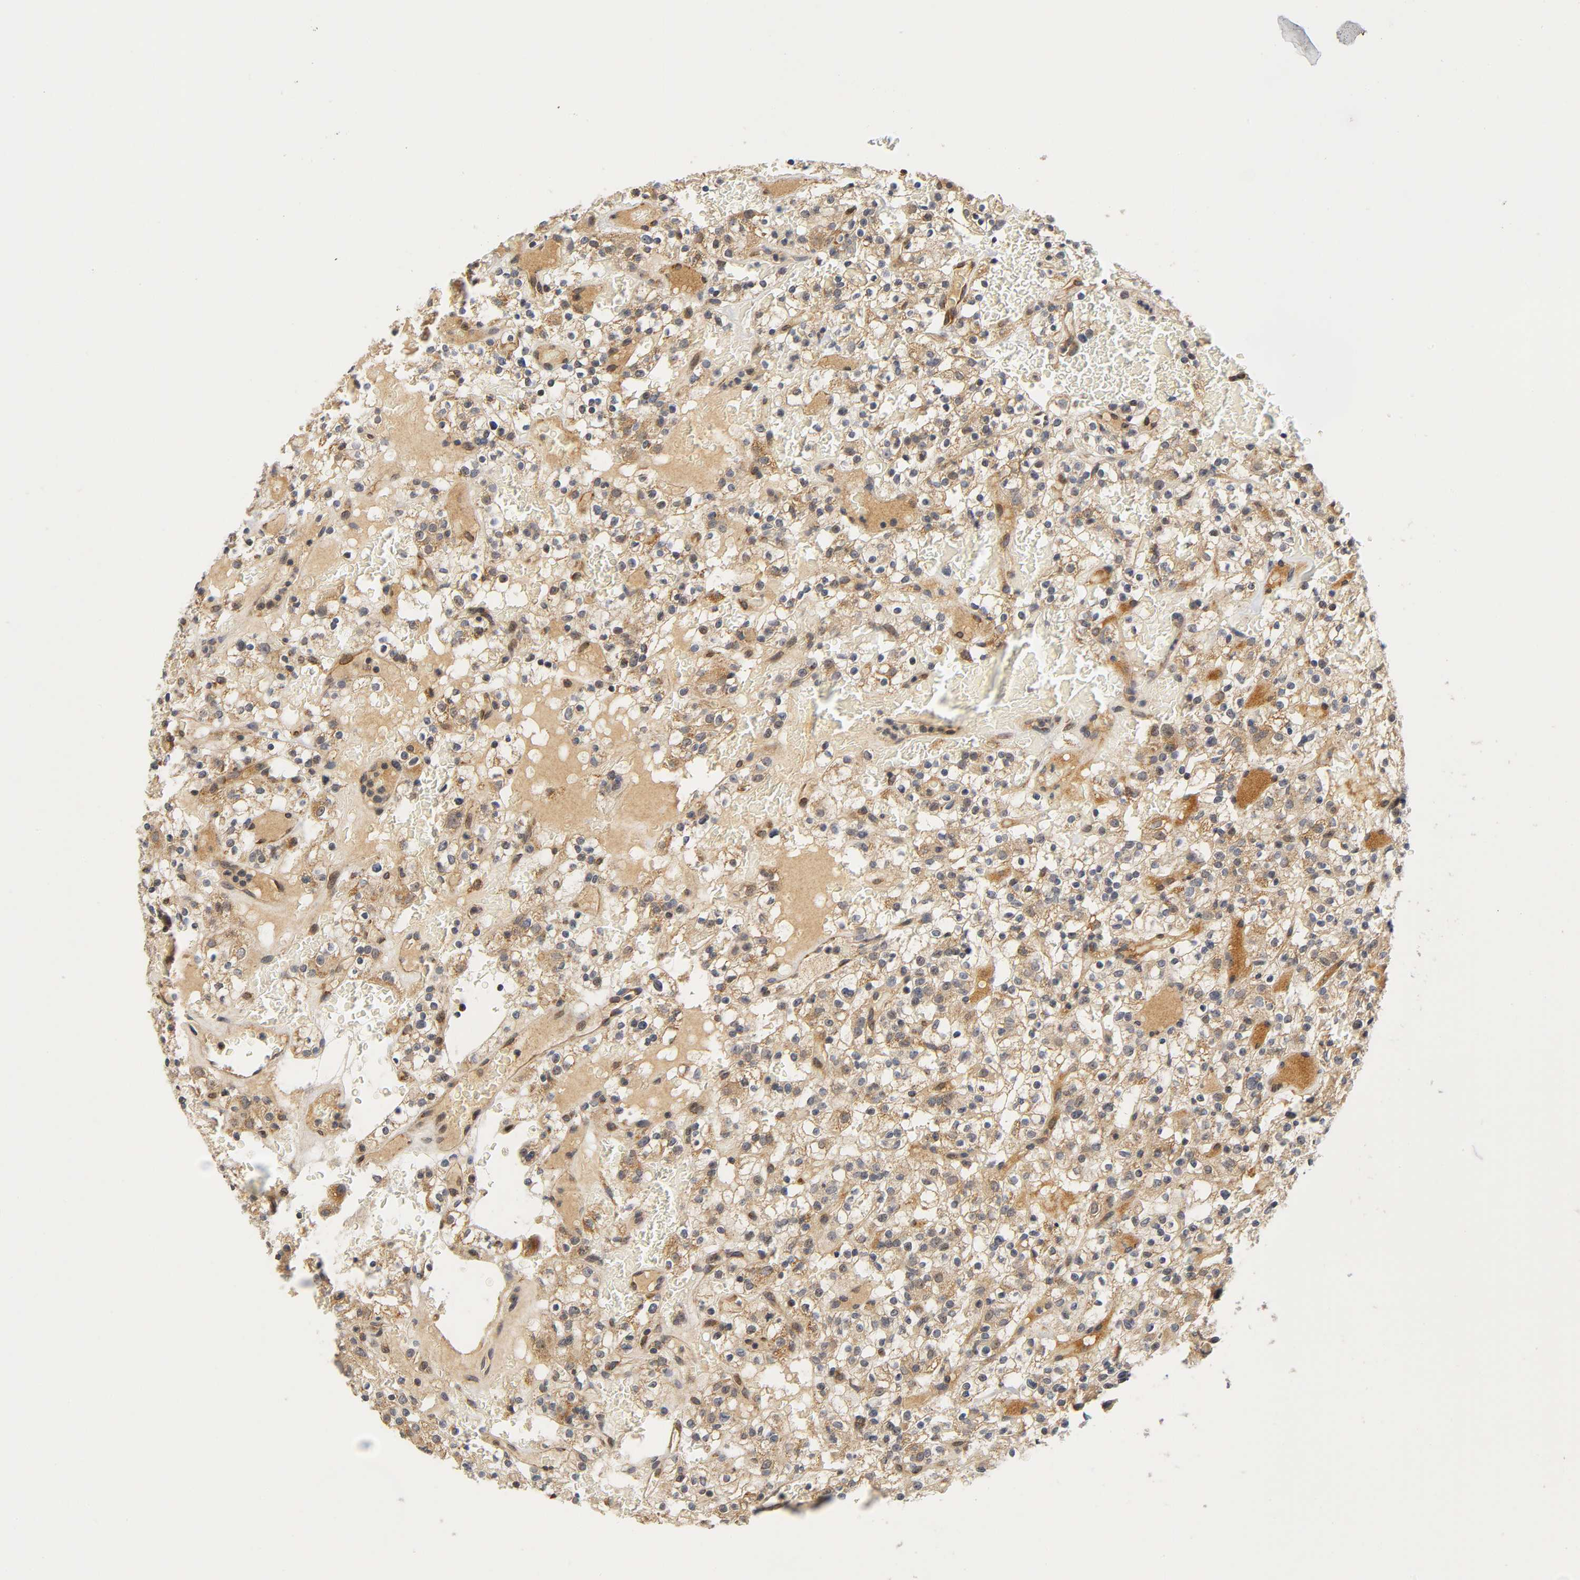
{"staining": {"intensity": "moderate", "quantity": "25%-75%", "location": "cytoplasmic/membranous"}, "tissue": "renal cancer", "cell_type": "Tumor cells", "image_type": "cancer", "snomed": [{"axis": "morphology", "description": "Normal tissue, NOS"}, {"axis": "morphology", "description": "Adenocarcinoma, NOS"}, {"axis": "topography", "description": "Kidney"}], "caption": "Renal adenocarcinoma stained with IHC demonstrates moderate cytoplasmic/membranous expression in approximately 25%-75% of tumor cells.", "gene": "NRP1", "patient": {"sex": "female", "age": 72}}